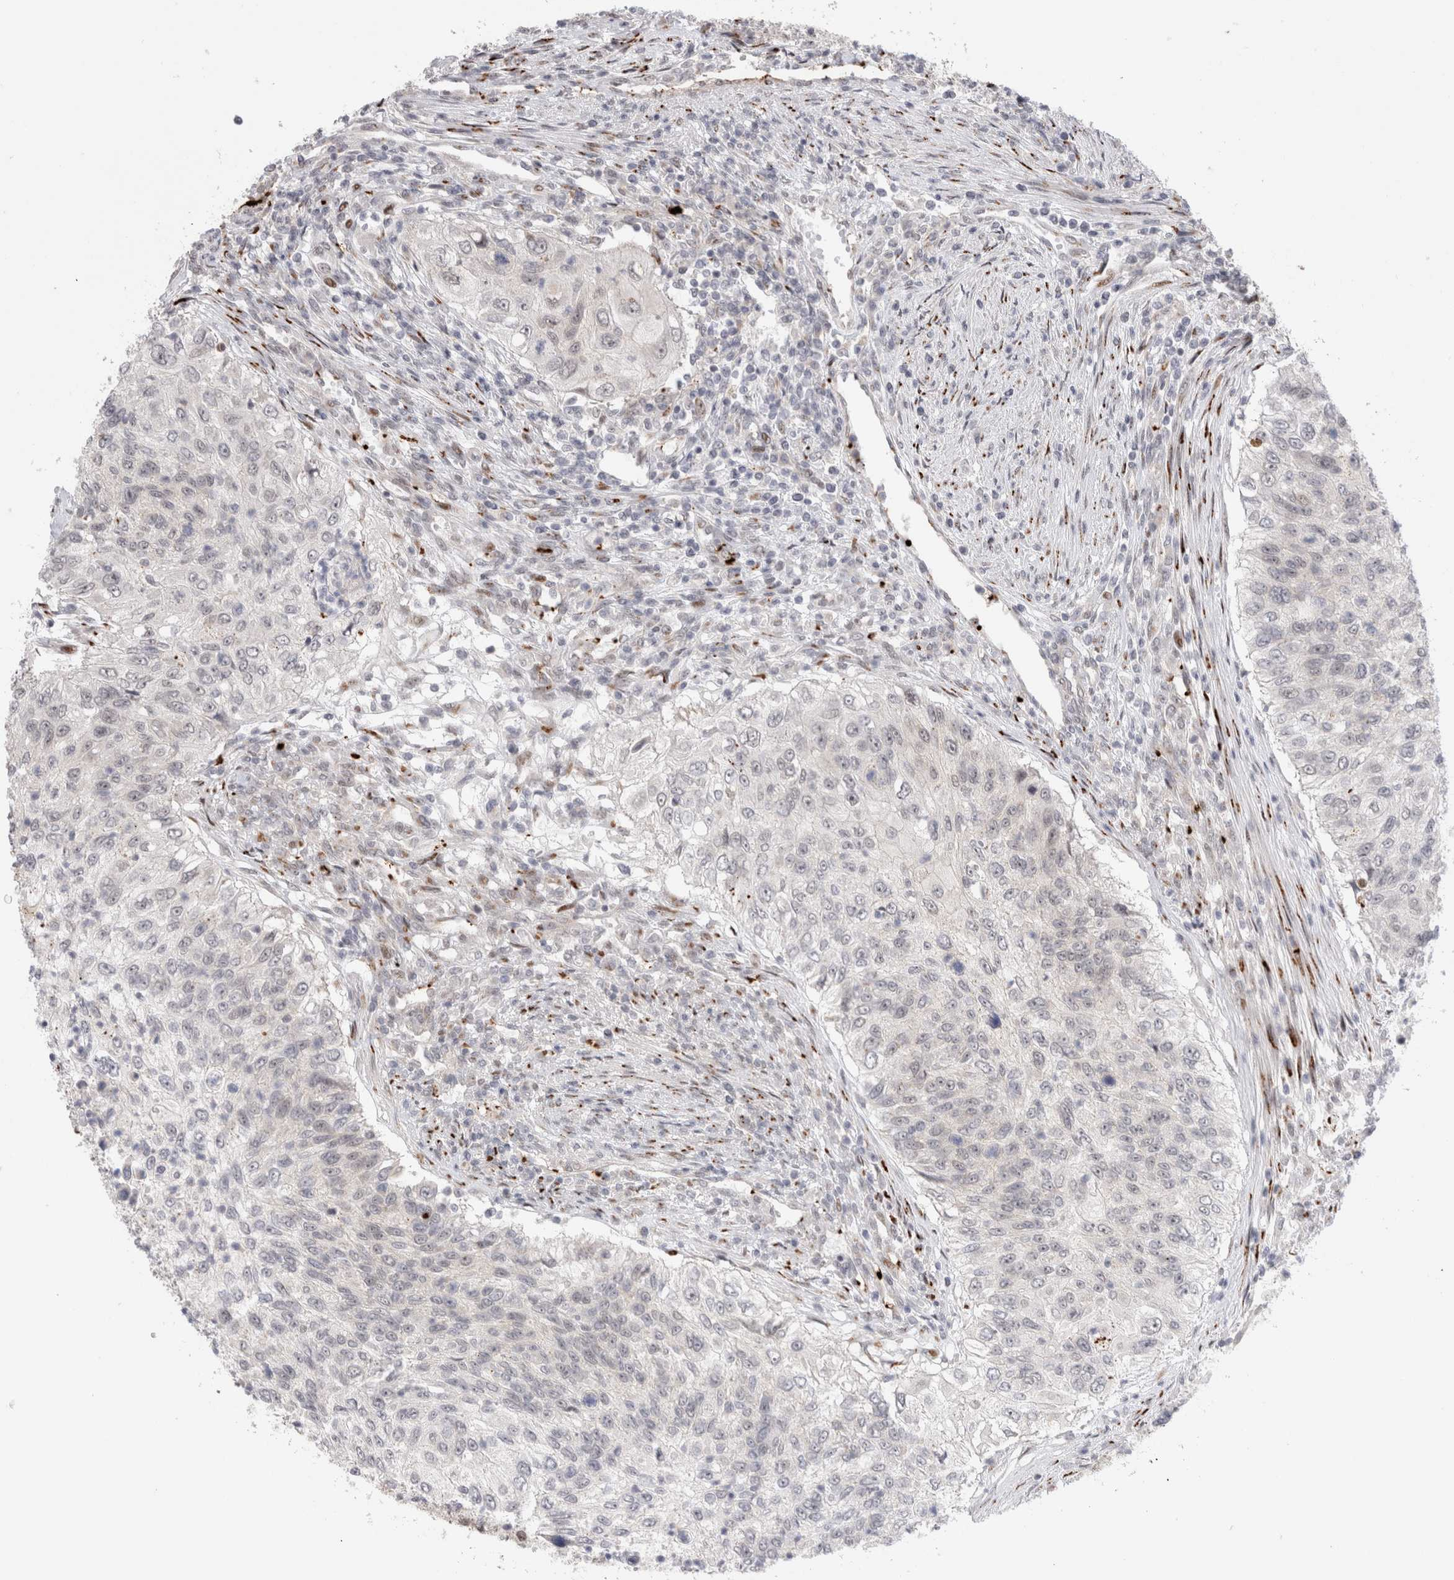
{"staining": {"intensity": "negative", "quantity": "none", "location": "none"}, "tissue": "urothelial cancer", "cell_type": "Tumor cells", "image_type": "cancer", "snomed": [{"axis": "morphology", "description": "Urothelial carcinoma, High grade"}, {"axis": "topography", "description": "Urinary bladder"}], "caption": "High magnification brightfield microscopy of urothelial cancer stained with DAB (brown) and counterstained with hematoxylin (blue): tumor cells show no significant staining.", "gene": "VPS28", "patient": {"sex": "female", "age": 60}}